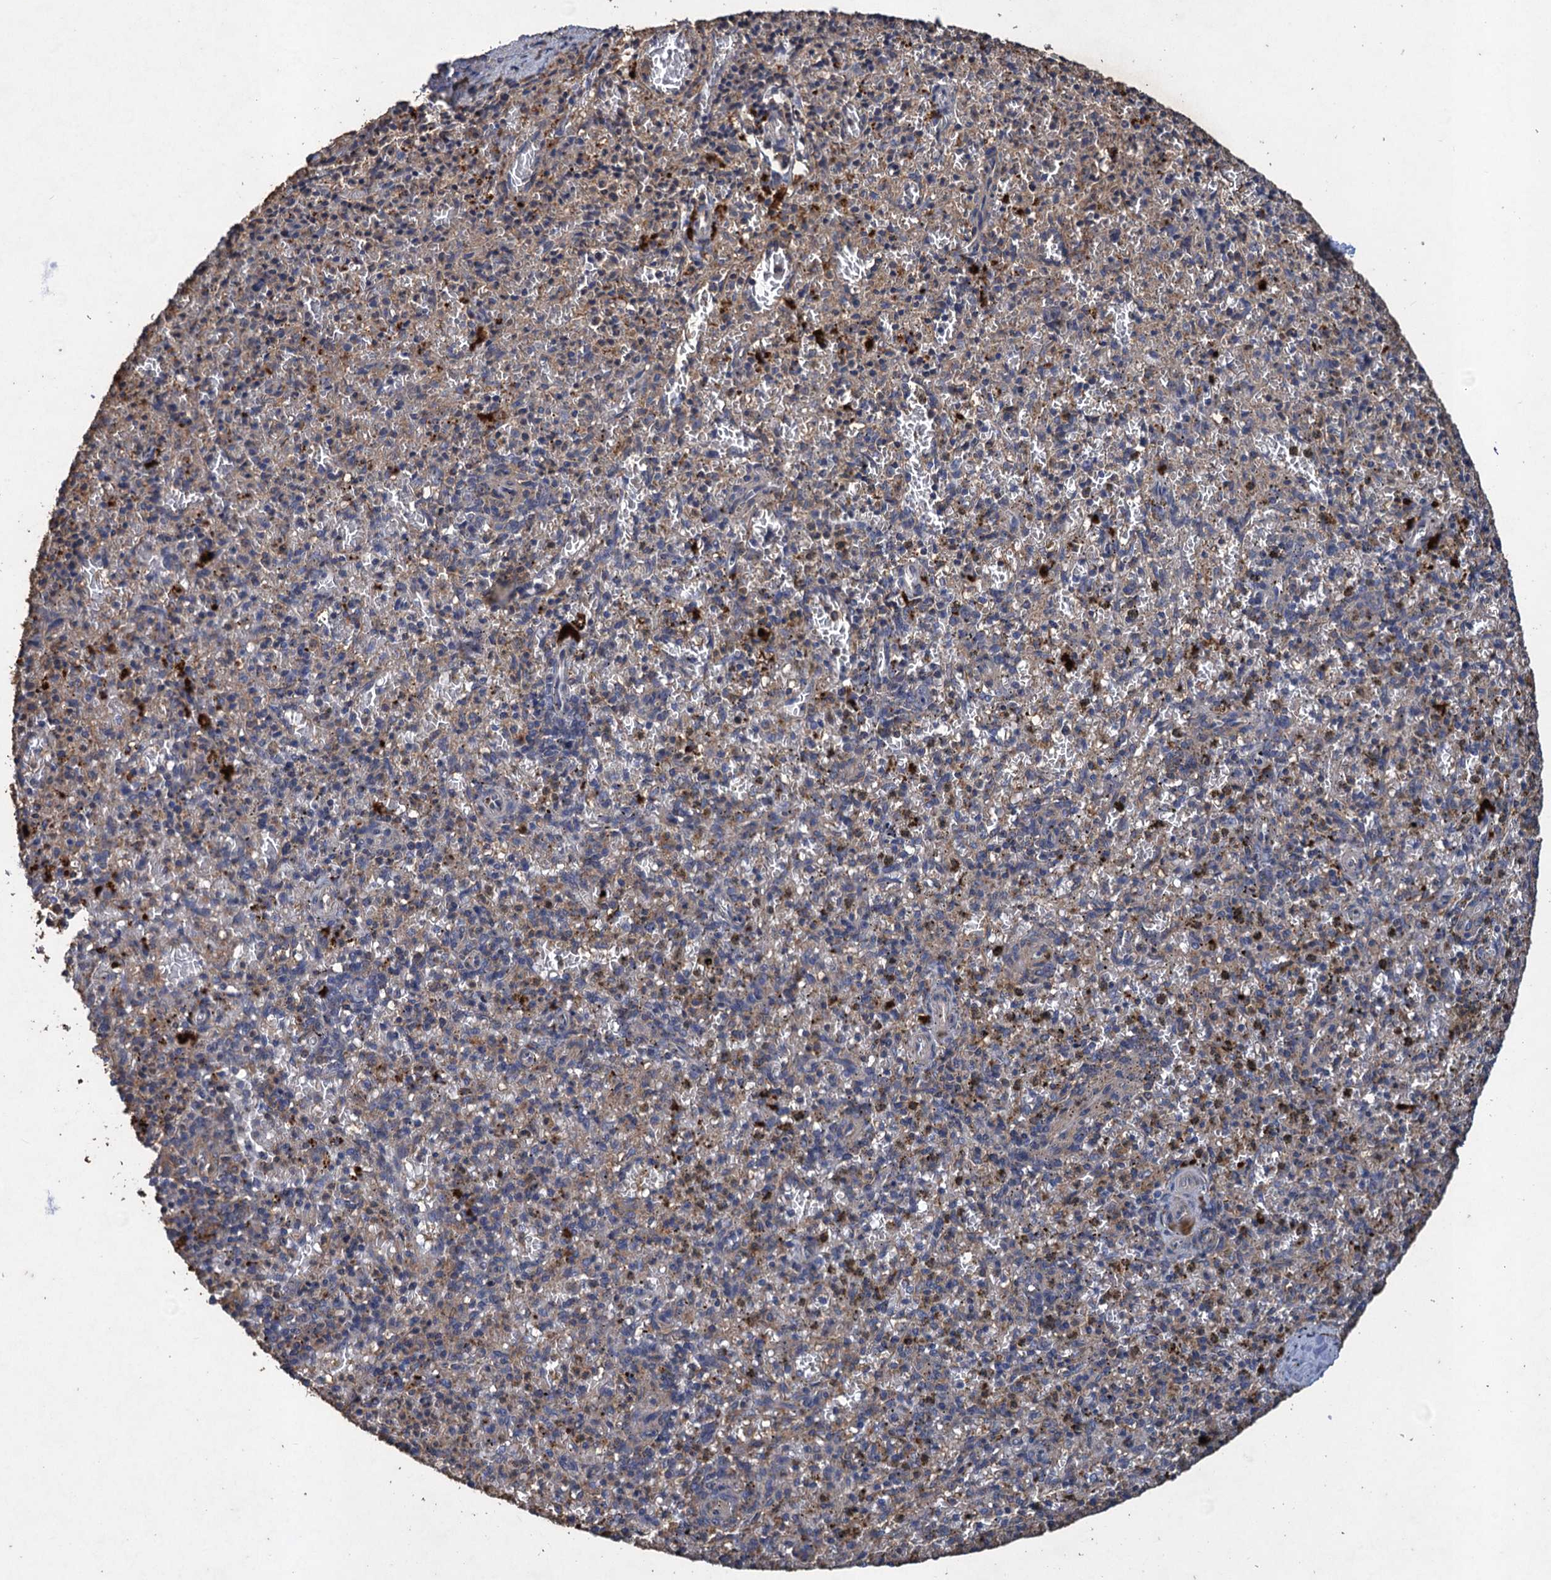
{"staining": {"intensity": "negative", "quantity": "none", "location": "none"}, "tissue": "spleen", "cell_type": "Cells in red pulp", "image_type": "normal", "snomed": [{"axis": "morphology", "description": "Normal tissue, NOS"}, {"axis": "topography", "description": "Spleen"}], "caption": "Cells in red pulp show no significant expression in benign spleen. Brightfield microscopy of immunohistochemistry (IHC) stained with DAB (3,3'-diaminobenzidine) (brown) and hematoxylin (blue), captured at high magnification.", "gene": "SCUBE3", "patient": {"sex": "male", "age": 72}}